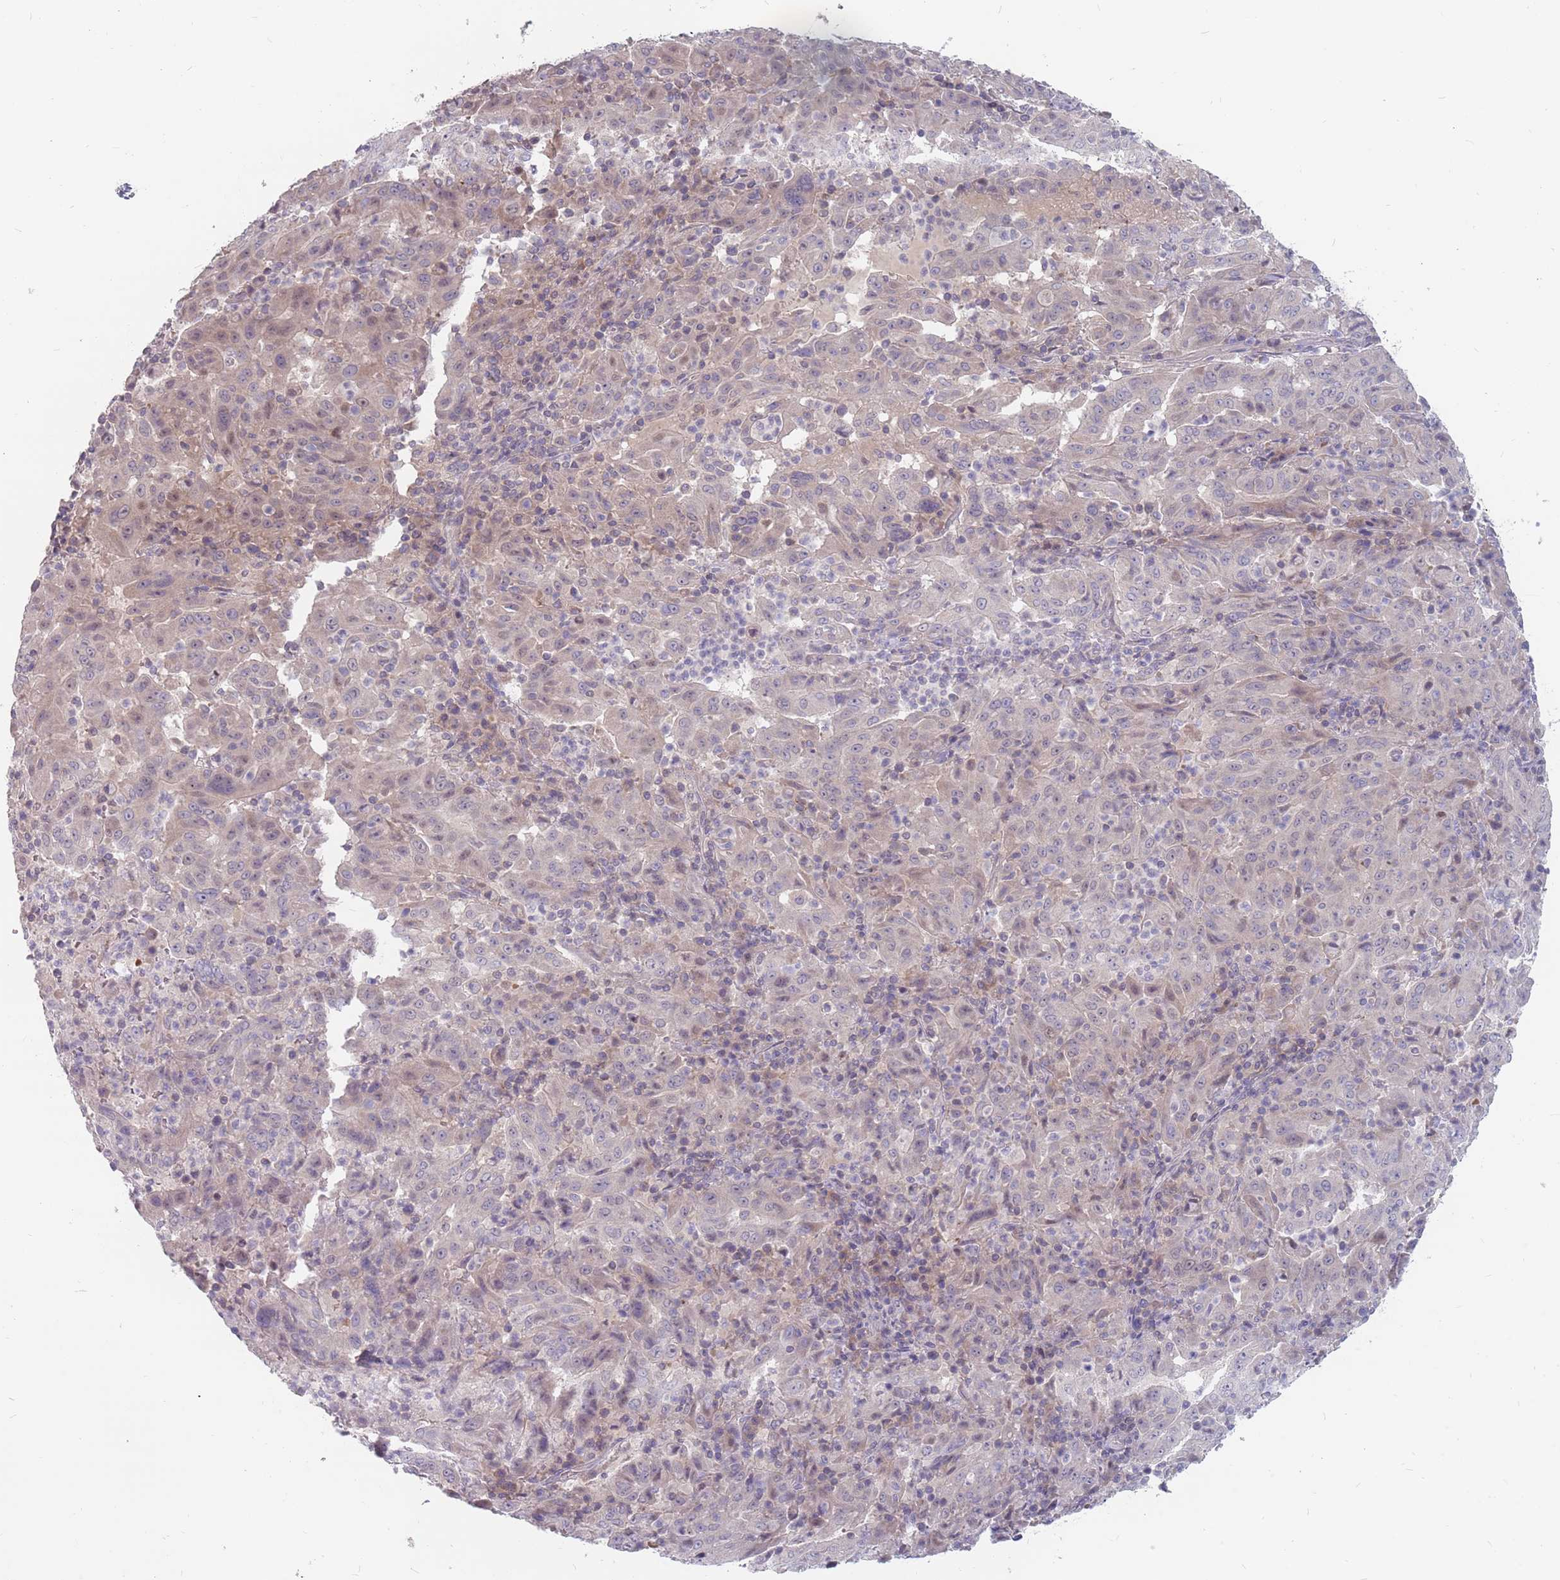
{"staining": {"intensity": "negative", "quantity": "none", "location": "none"}, "tissue": "pancreatic cancer", "cell_type": "Tumor cells", "image_type": "cancer", "snomed": [{"axis": "morphology", "description": "Adenocarcinoma, NOS"}, {"axis": "topography", "description": "Pancreas"}], "caption": "Tumor cells are negative for brown protein staining in pancreatic adenocarcinoma.", "gene": "CMTR2", "patient": {"sex": "male", "age": 63}}